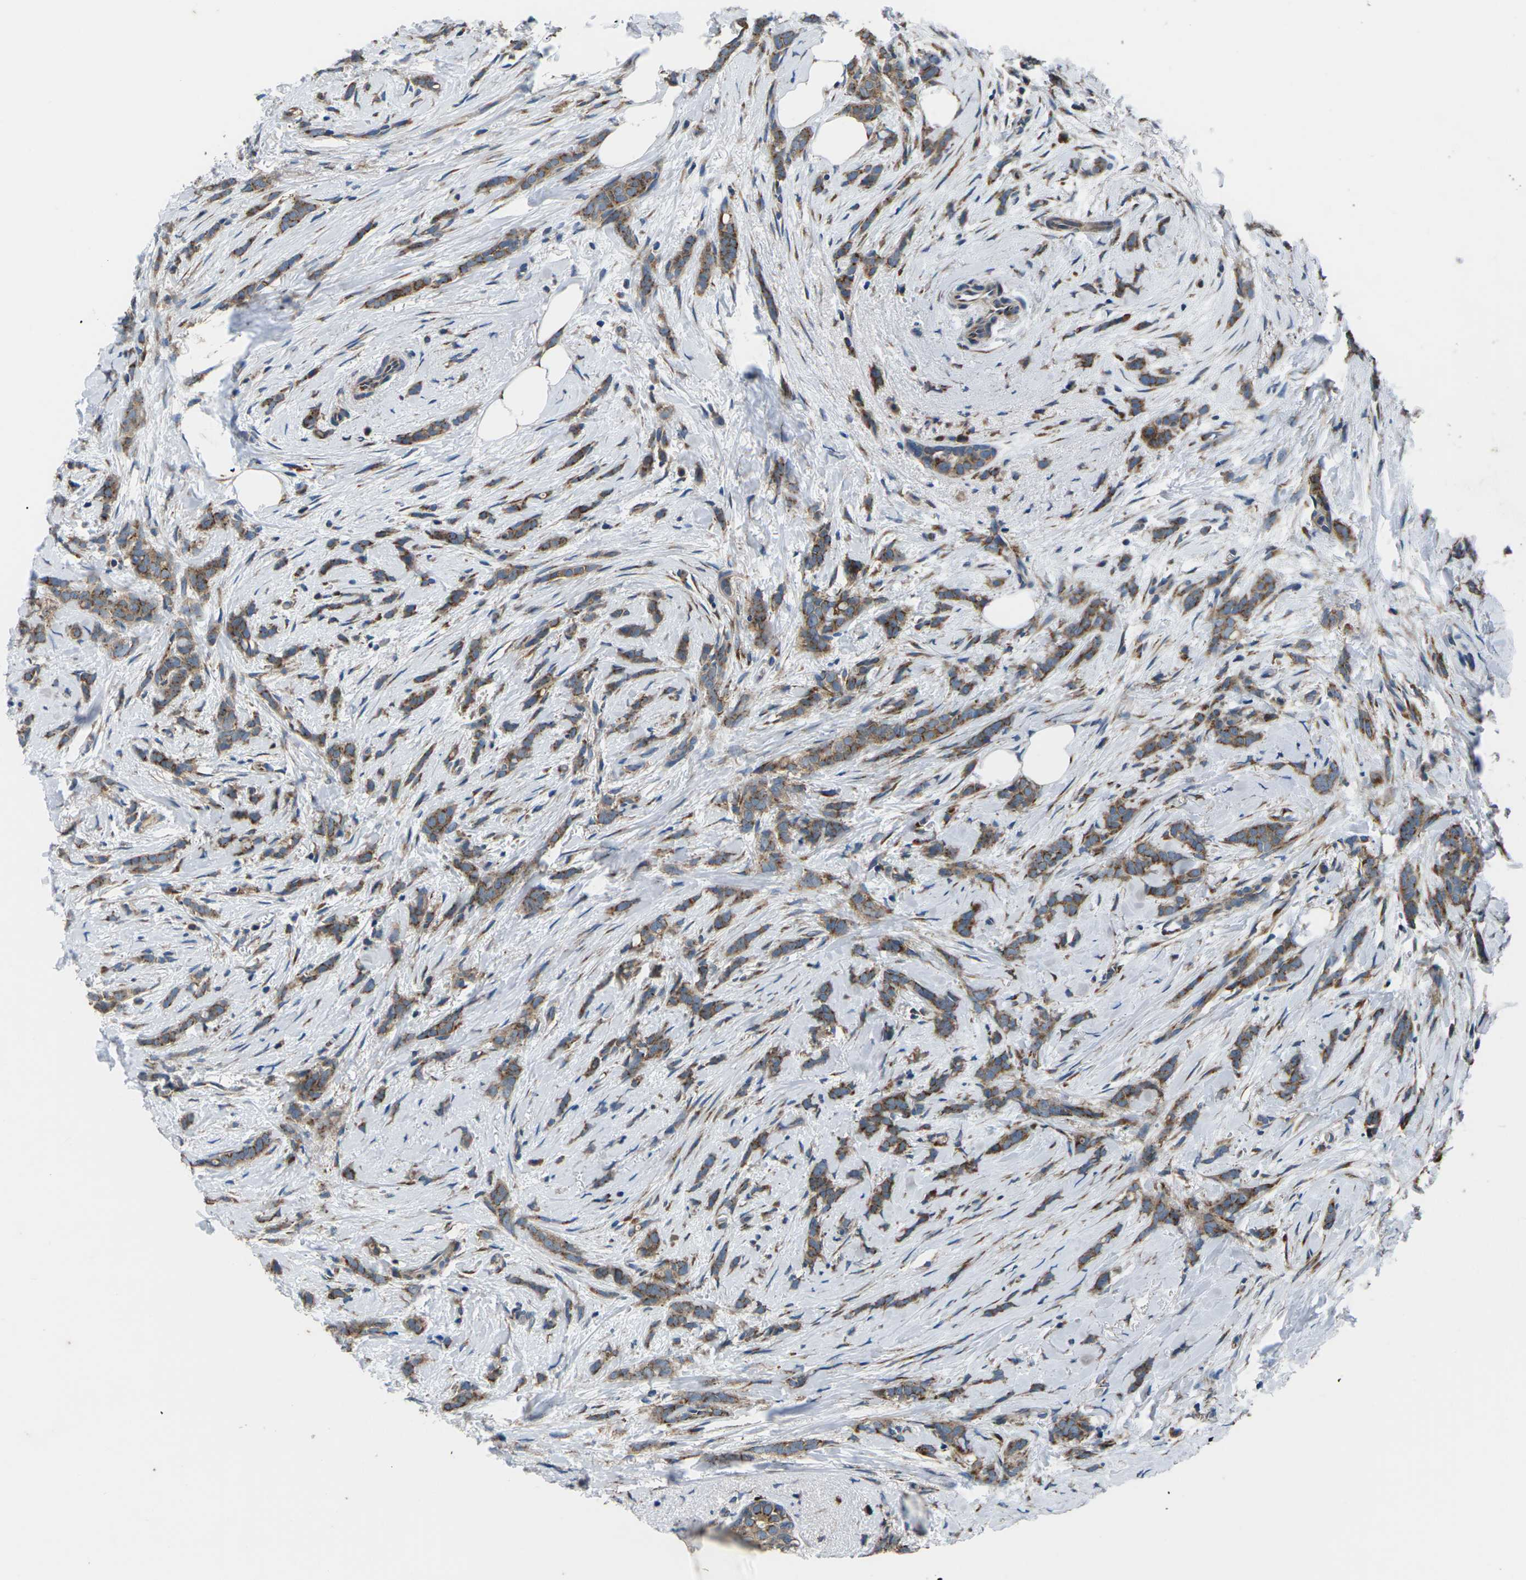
{"staining": {"intensity": "moderate", "quantity": ">75%", "location": "cytoplasmic/membranous"}, "tissue": "breast cancer", "cell_type": "Tumor cells", "image_type": "cancer", "snomed": [{"axis": "morphology", "description": "Lobular carcinoma, in situ"}, {"axis": "morphology", "description": "Lobular carcinoma"}, {"axis": "topography", "description": "Breast"}], "caption": "Human lobular carcinoma (breast) stained with a brown dye displays moderate cytoplasmic/membranous positive positivity in about >75% of tumor cells.", "gene": "GABRP", "patient": {"sex": "female", "age": 41}}